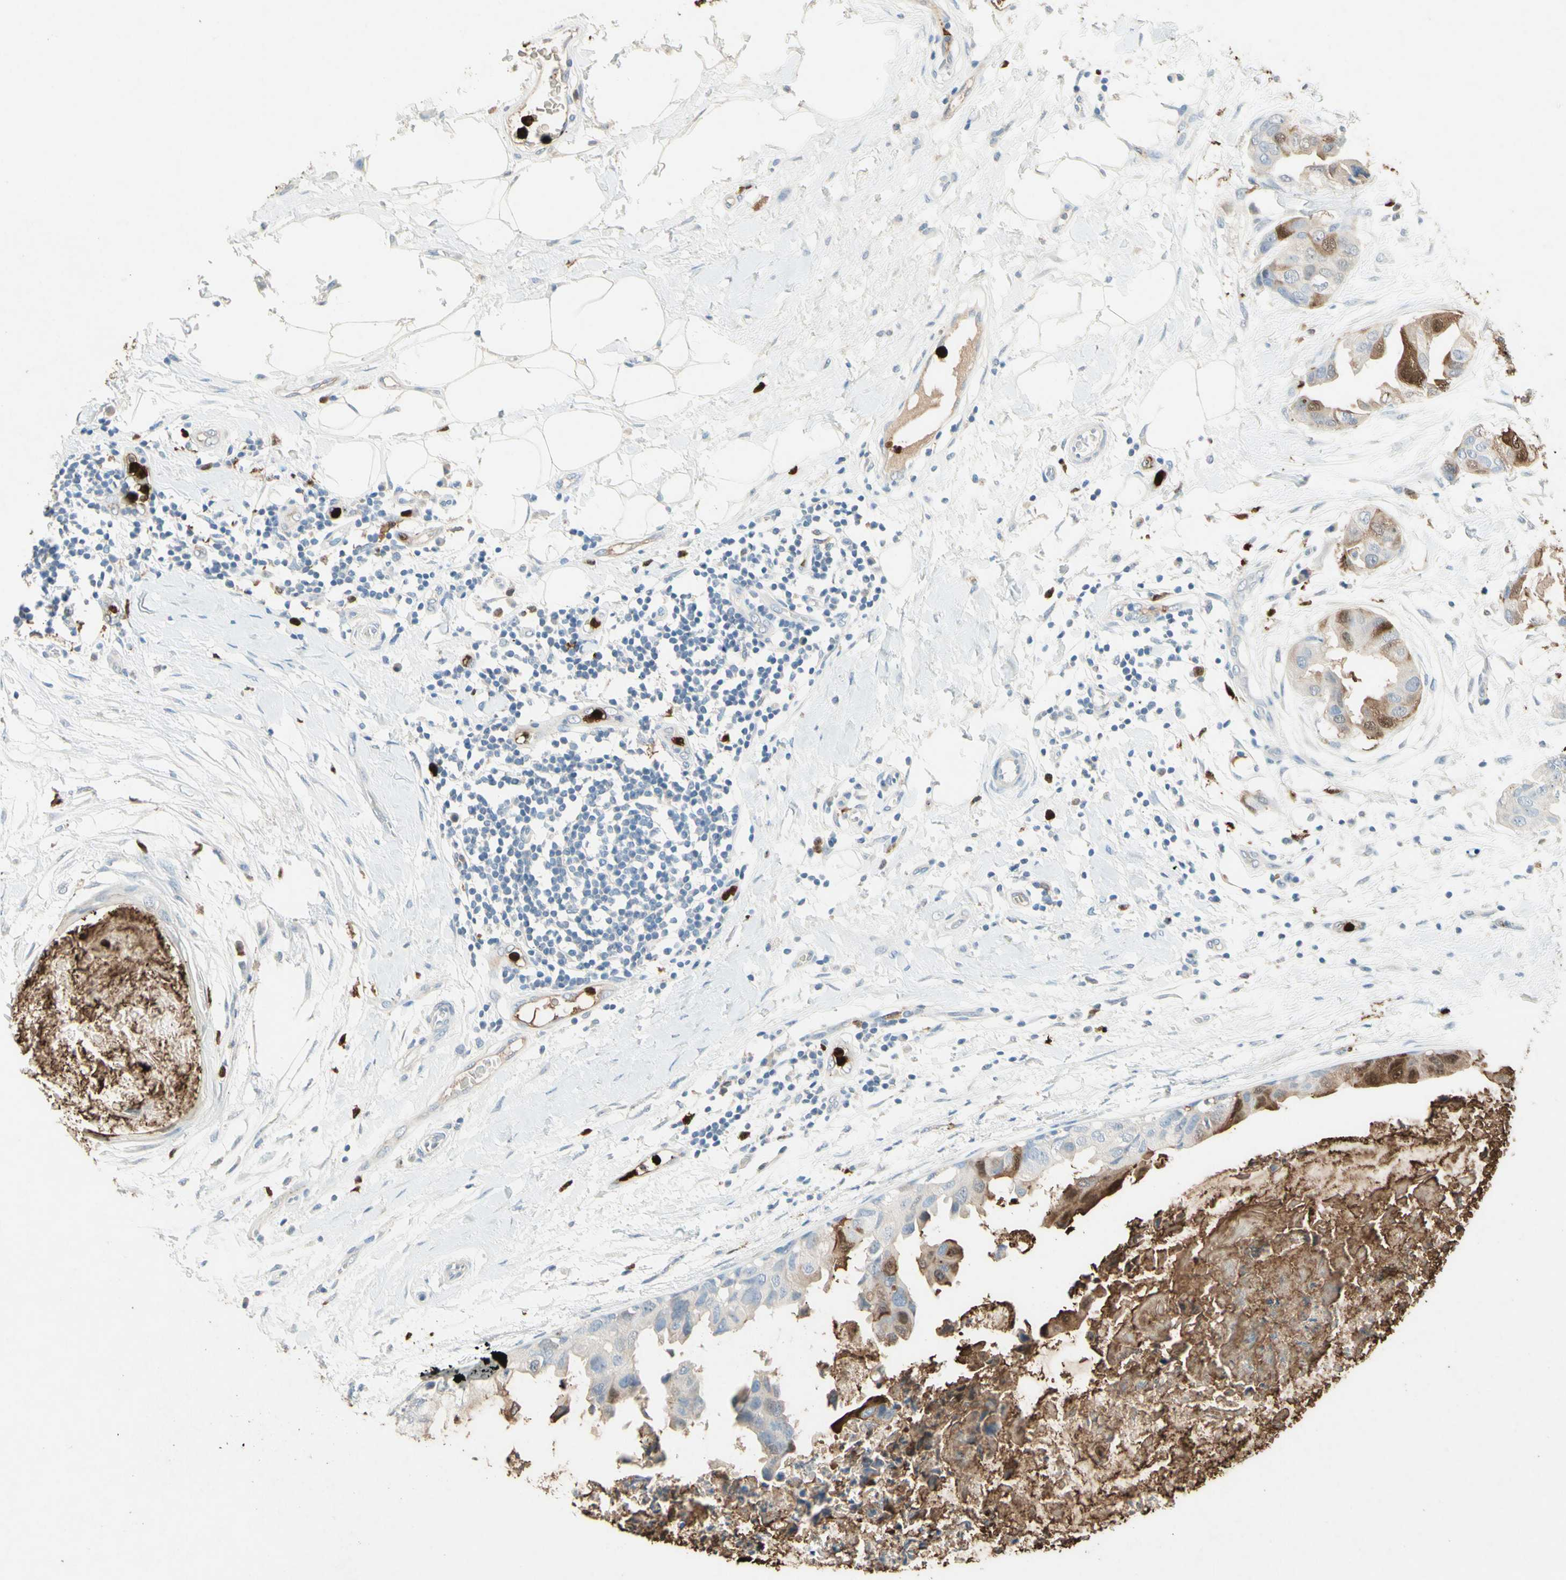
{"staining": {"intensity": "moderate", "quantity": "<25%", "location": "cytoplasmic/membranous,nuclear"}, "tissue": "breast cancer", "cell_type": "Tumor cells", "image_type": "cancer", "snomed": [{"axis": "morphology", "description": "Duct carcinoma"}, {"axis": "topography", "description": "Breast"}], "caption": "Infiltrating ductal carcinoma (breast) was stained to show a protein in brown. There is low levels of moderate cytoplasmic/membranous and nuclear positivity in about <25% of tumor cells.", "gene": "NFKBIZ", "patient": {"sex": "female", "age": 40}}